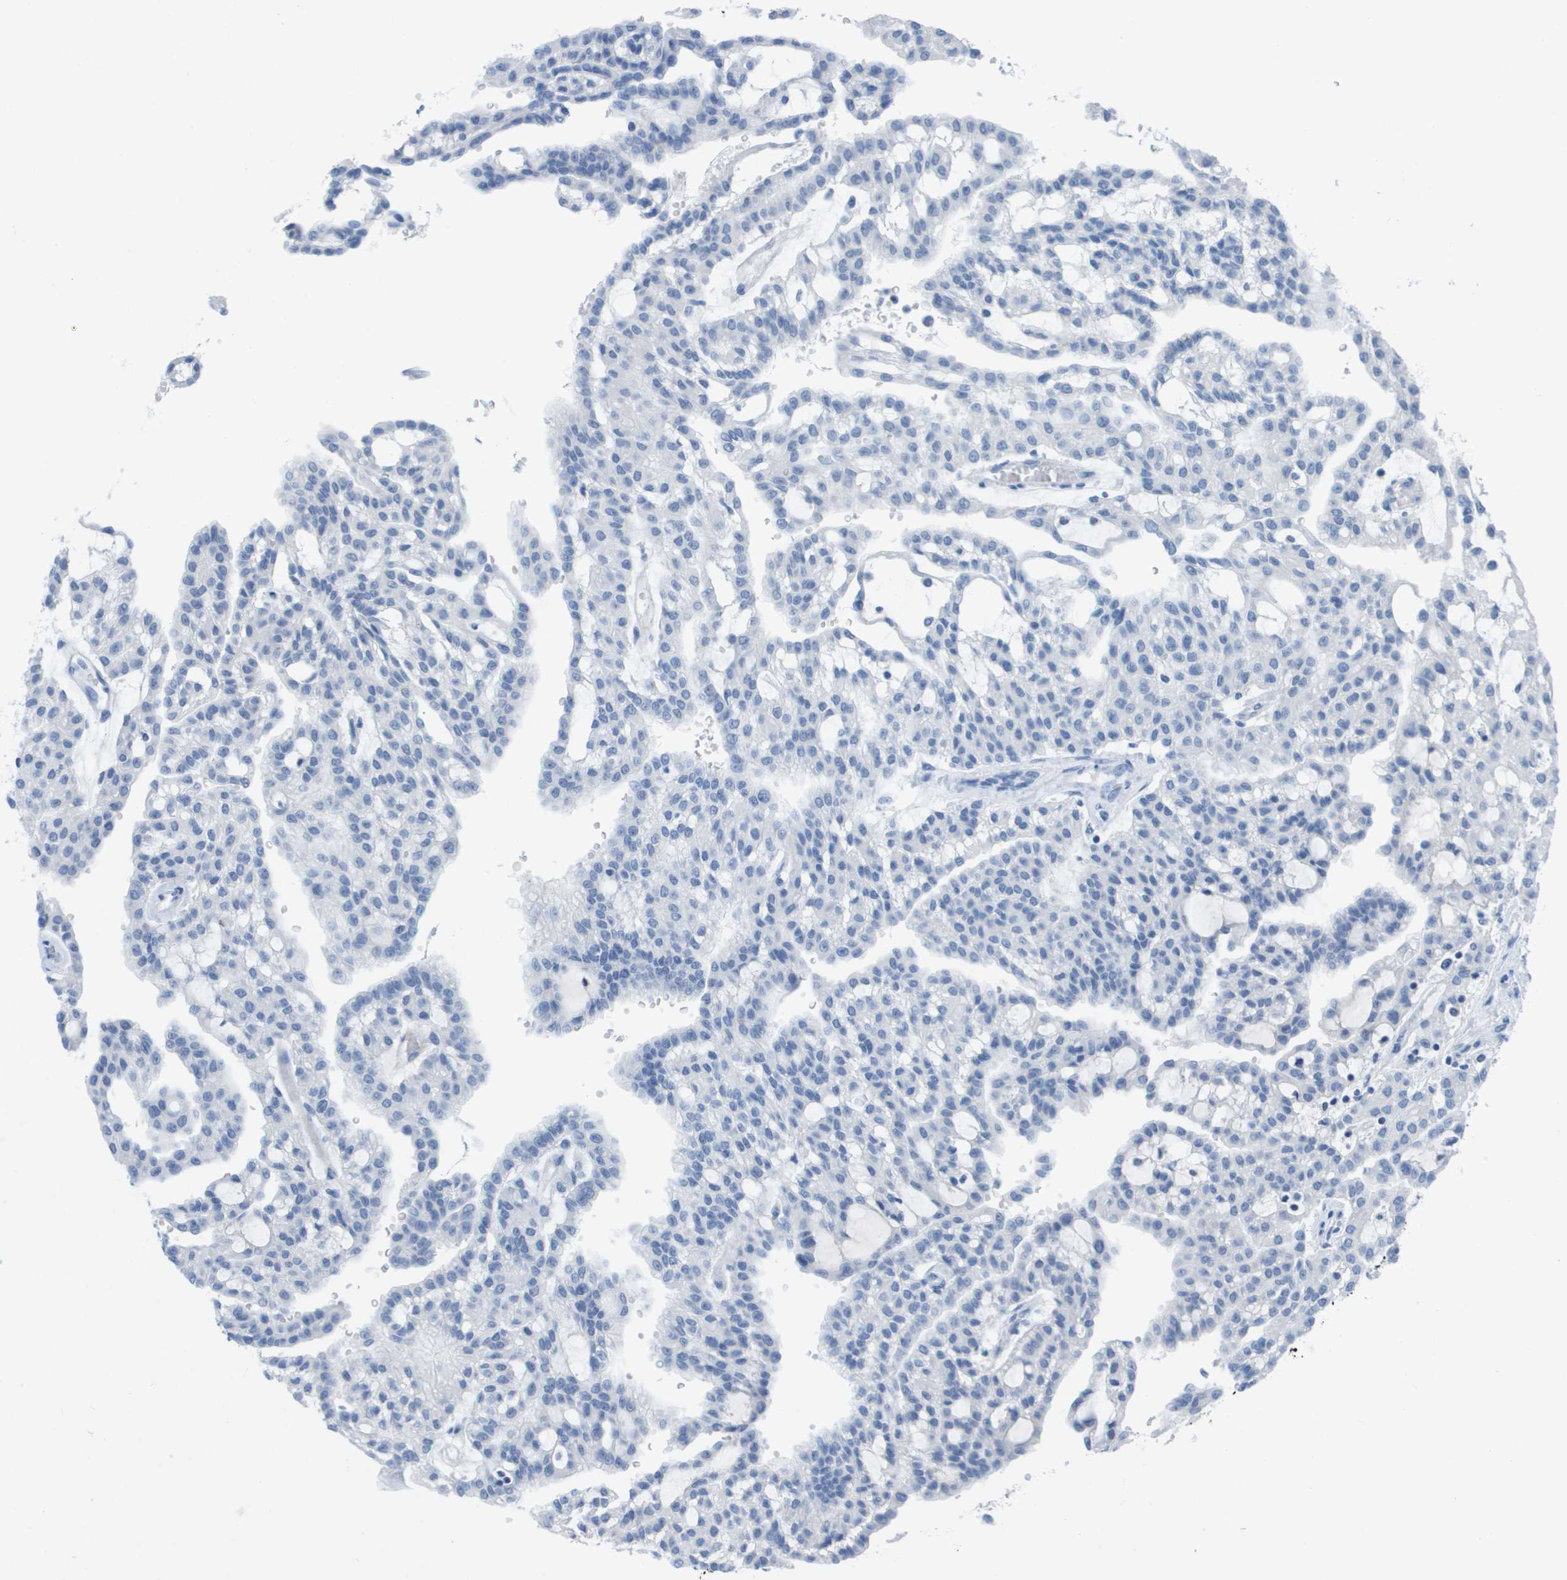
{"staining": {"intensity": "negative", "quantity": "none", "location": "none"}, "tissue": "renal cancer", "cell_type": "Tumor cells", "image_type": "cancer", "snomed": [{"axis": "morphology", "description": "Adenocarcinoma, NOS"}, {"axis": "topography", "description": "Kidney"}], "caption": "A high-resolution micrograph shows IHC staining of renal cancer, which displays no significant staining in tumor cells.", "gene": "GPR18", "patient": {"sex": "male", "age": 63}}